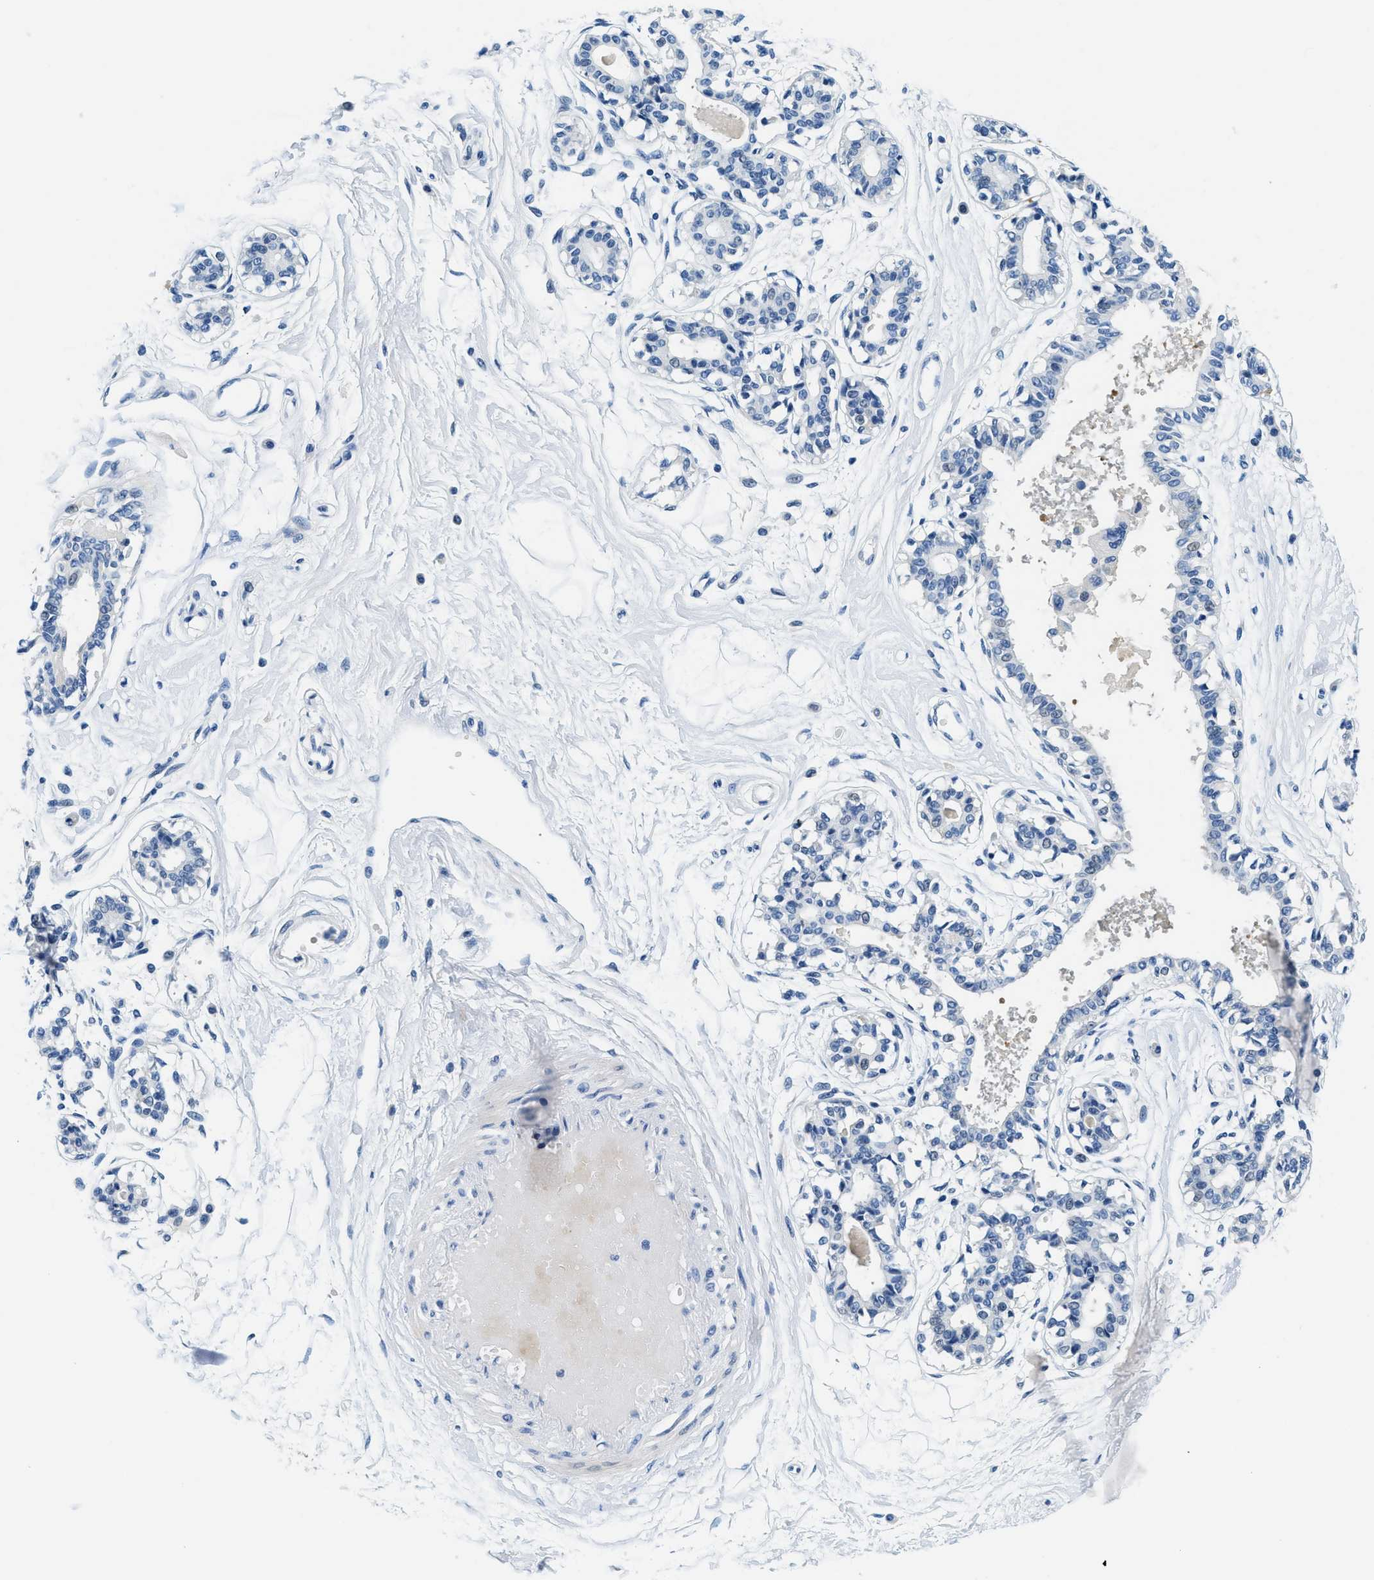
{"staining": {"intensity": "negative", "quantity": "none", "location": "none"}, "tissue": "breast", "cell_type": "Adipocytes", "image_type": "normal", "snomed": [{"axis": "morphology", "description": "Normal tissue, NOS"}, {"axis": "topography", "description": "Breast"}], "caption": "Breast stained for a protein using immunohistochemistry (IHC) shows no staining adipocytes.", "gene": "GSTM3", "patient": {"sex": "female", "age": 45}}